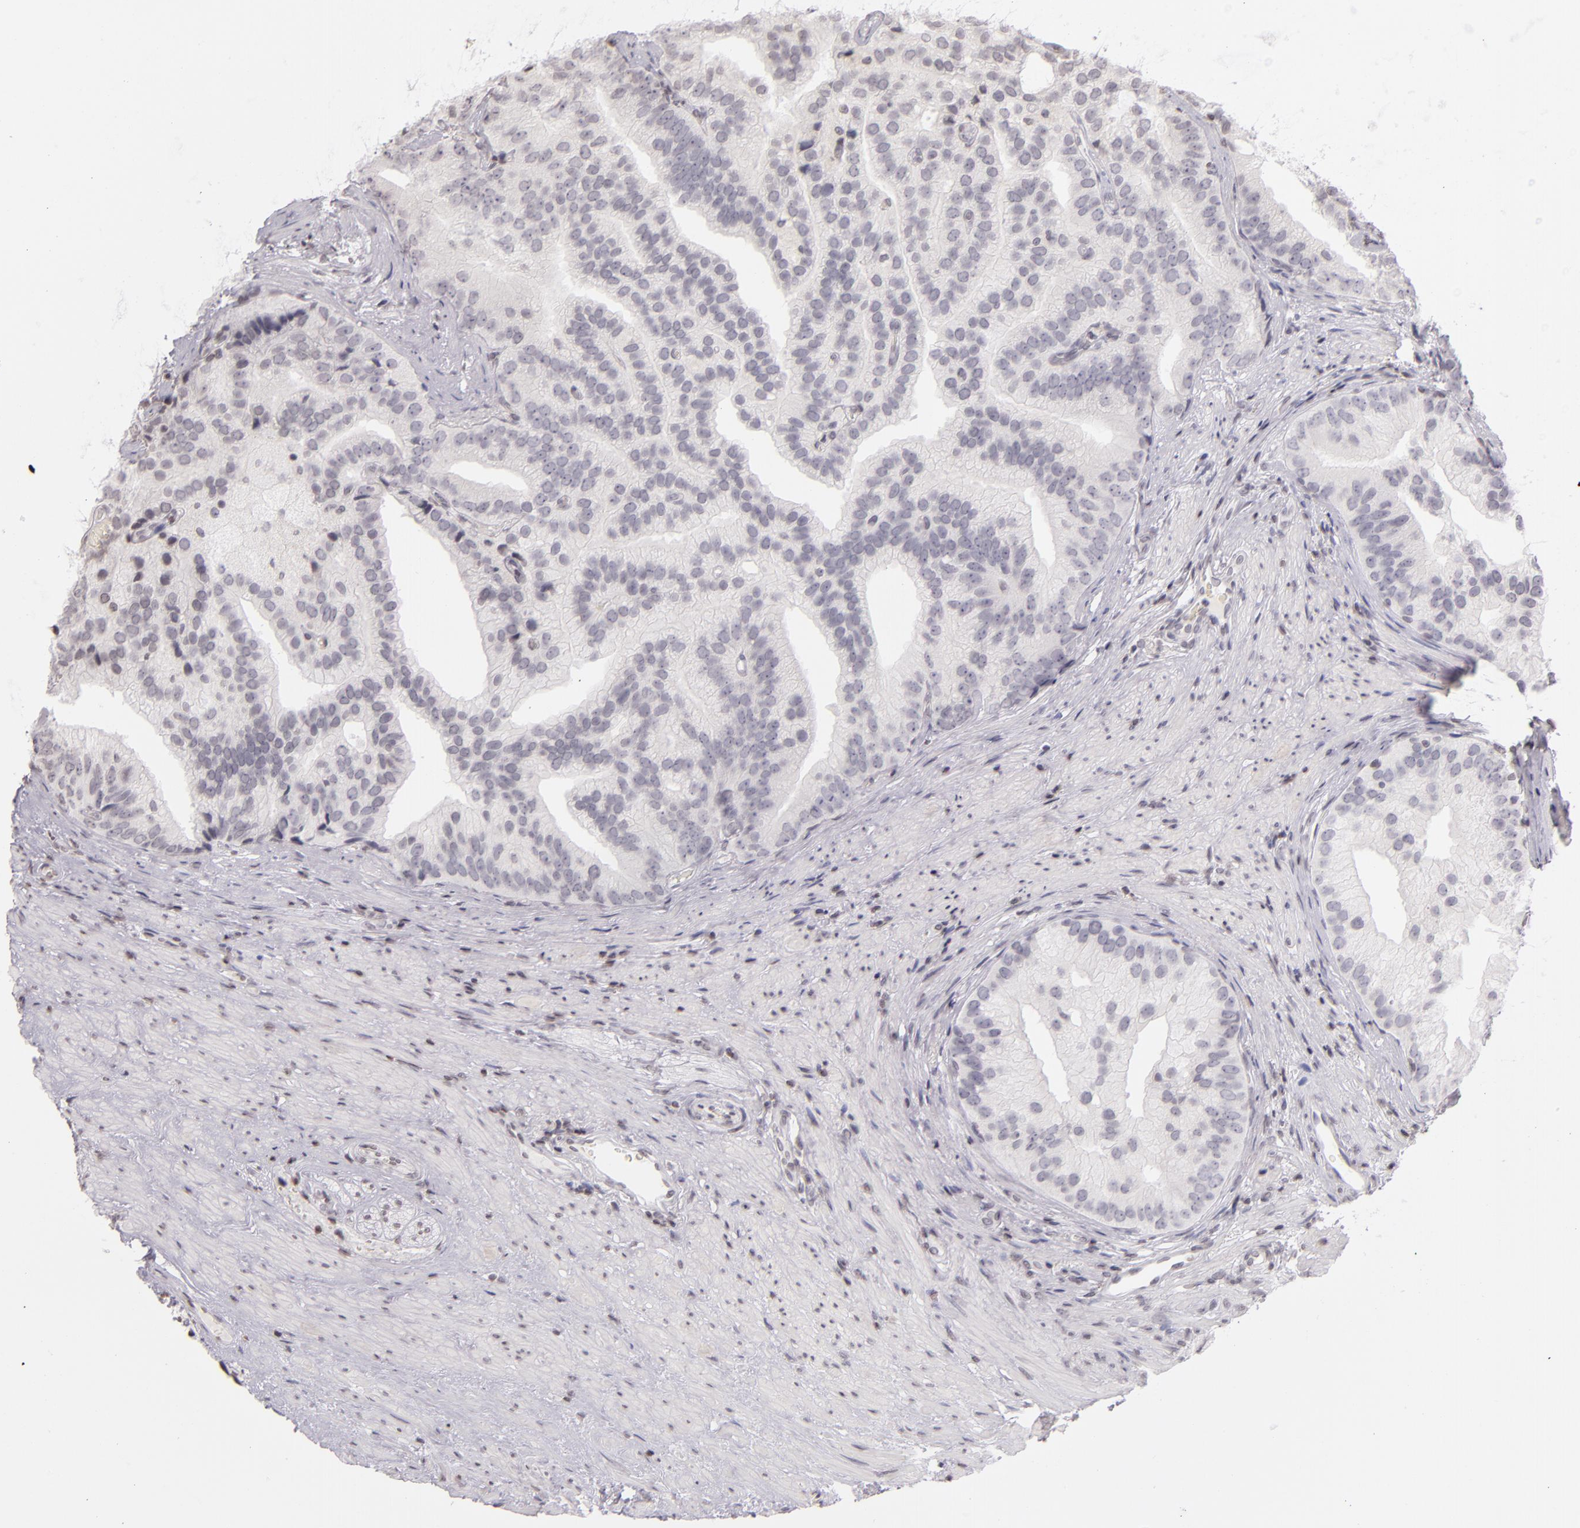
{"staining": {"intensity": "weak", "quantity": "<25%", "location": "nuclear"}, "tissue": "prostate cancer", "cell_type": "Tumor cells", "image_type": "cancer", "snomed": [{"axis": "morphology", "description": "Adenocarcinoma, Low grade"}, {"axis": "topography", "description": "Prostate"}], "caption": "Low-grade adenocarcinoma (prostate) was stained to show a protein in brown. There is no significant positivity in tumor cells.", "gene": "CD40", "patient": {"sex": "male", "age": 71}}